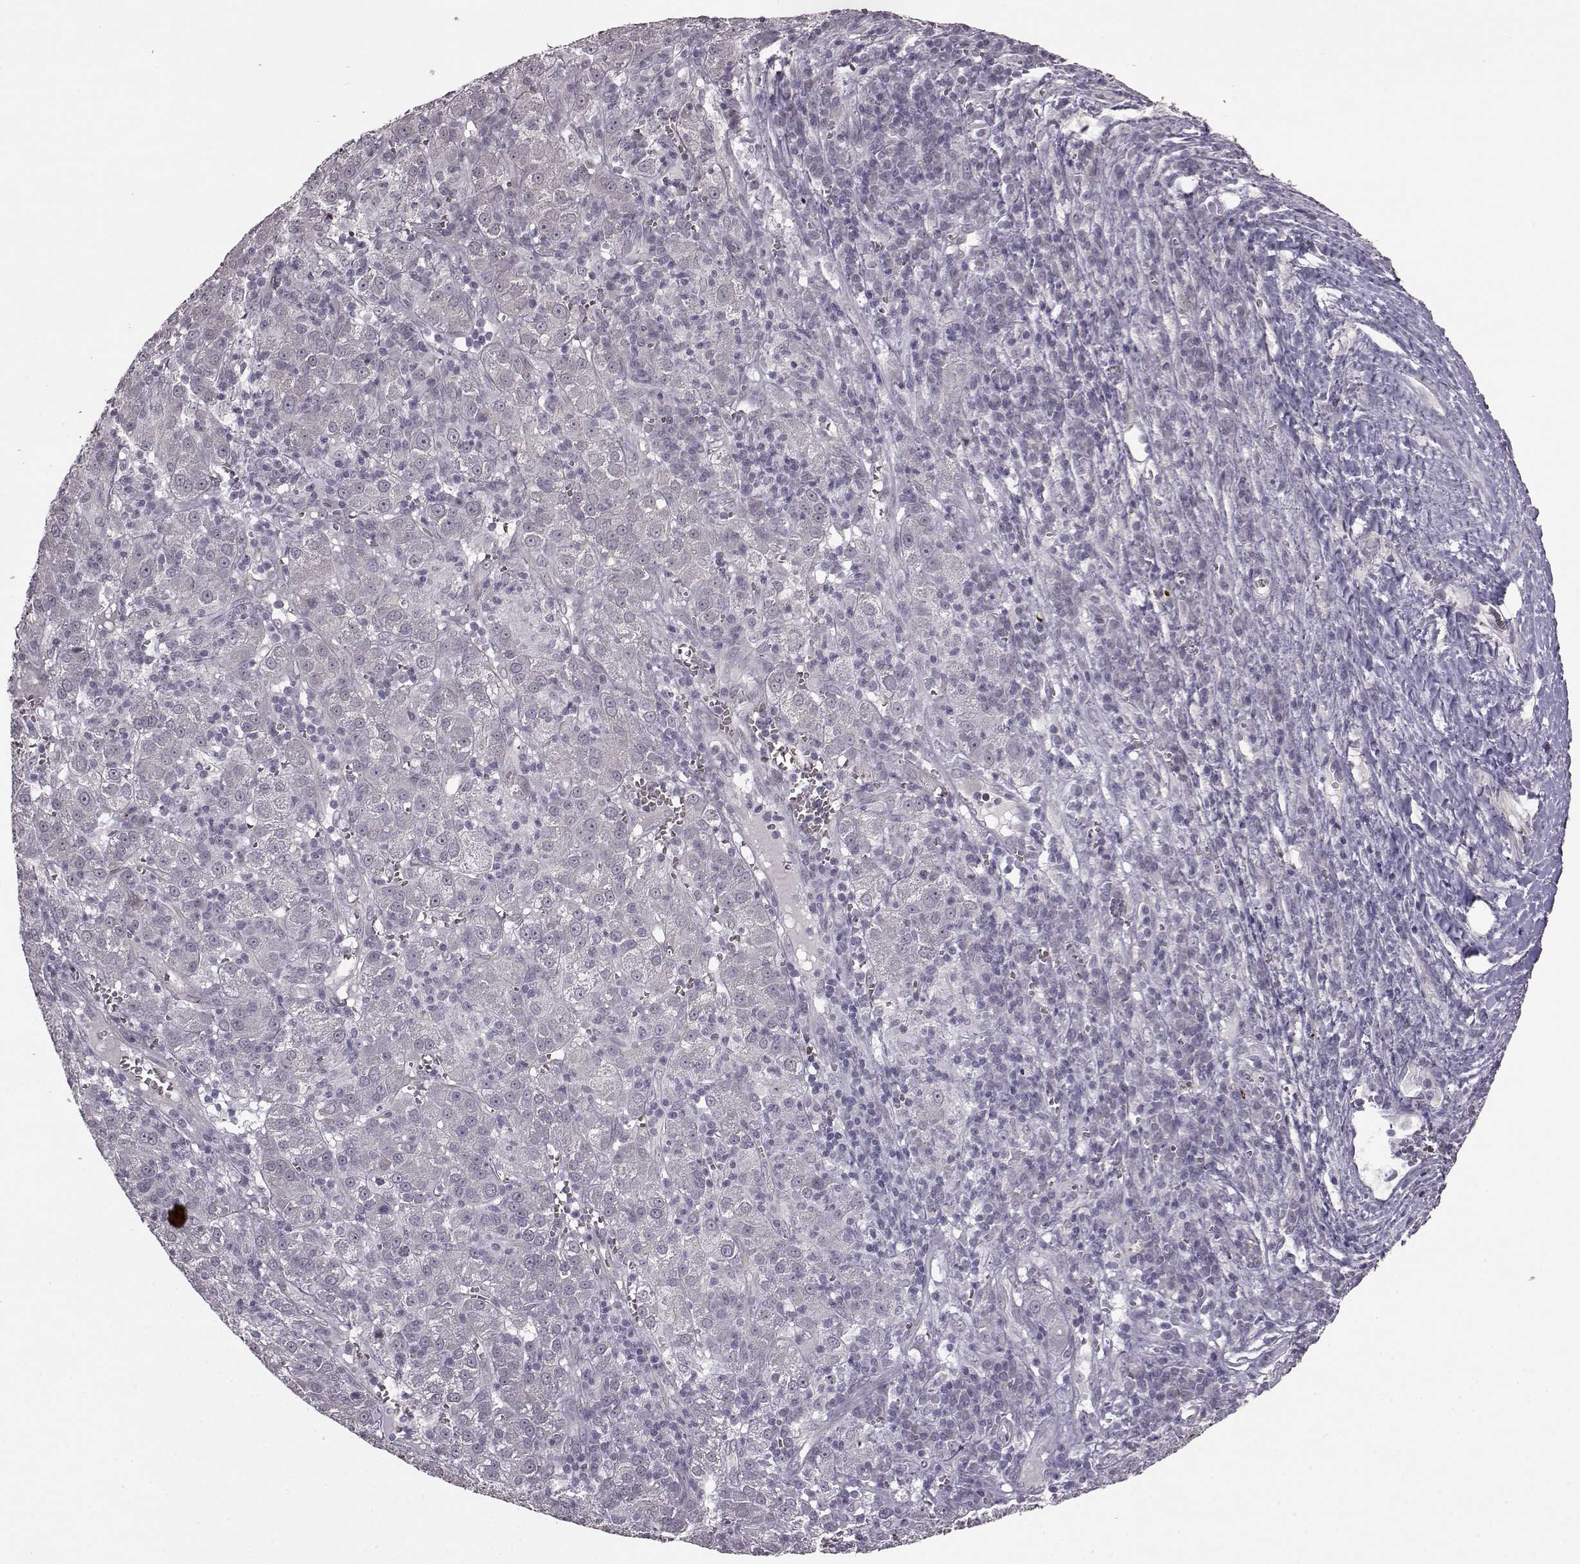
{"staining": {"intensity": "negative", "quantity": "none", "location": "none"}, "tissue": "liver cancer", "cell_type": "Tumor cells", "image_type": "cancer", "snomed": [{"axis": "morphology", "description": "Carcinoma, Hepatocellular, NOS"}, {"axis": "topography", "description": "Liver"}], "caption": "An IHC image of liver cancer is shown. There is no staining in tumor cells of liver cancer.", "gene": "PROP1", "patient": {"sex": "female", "age": 60}}